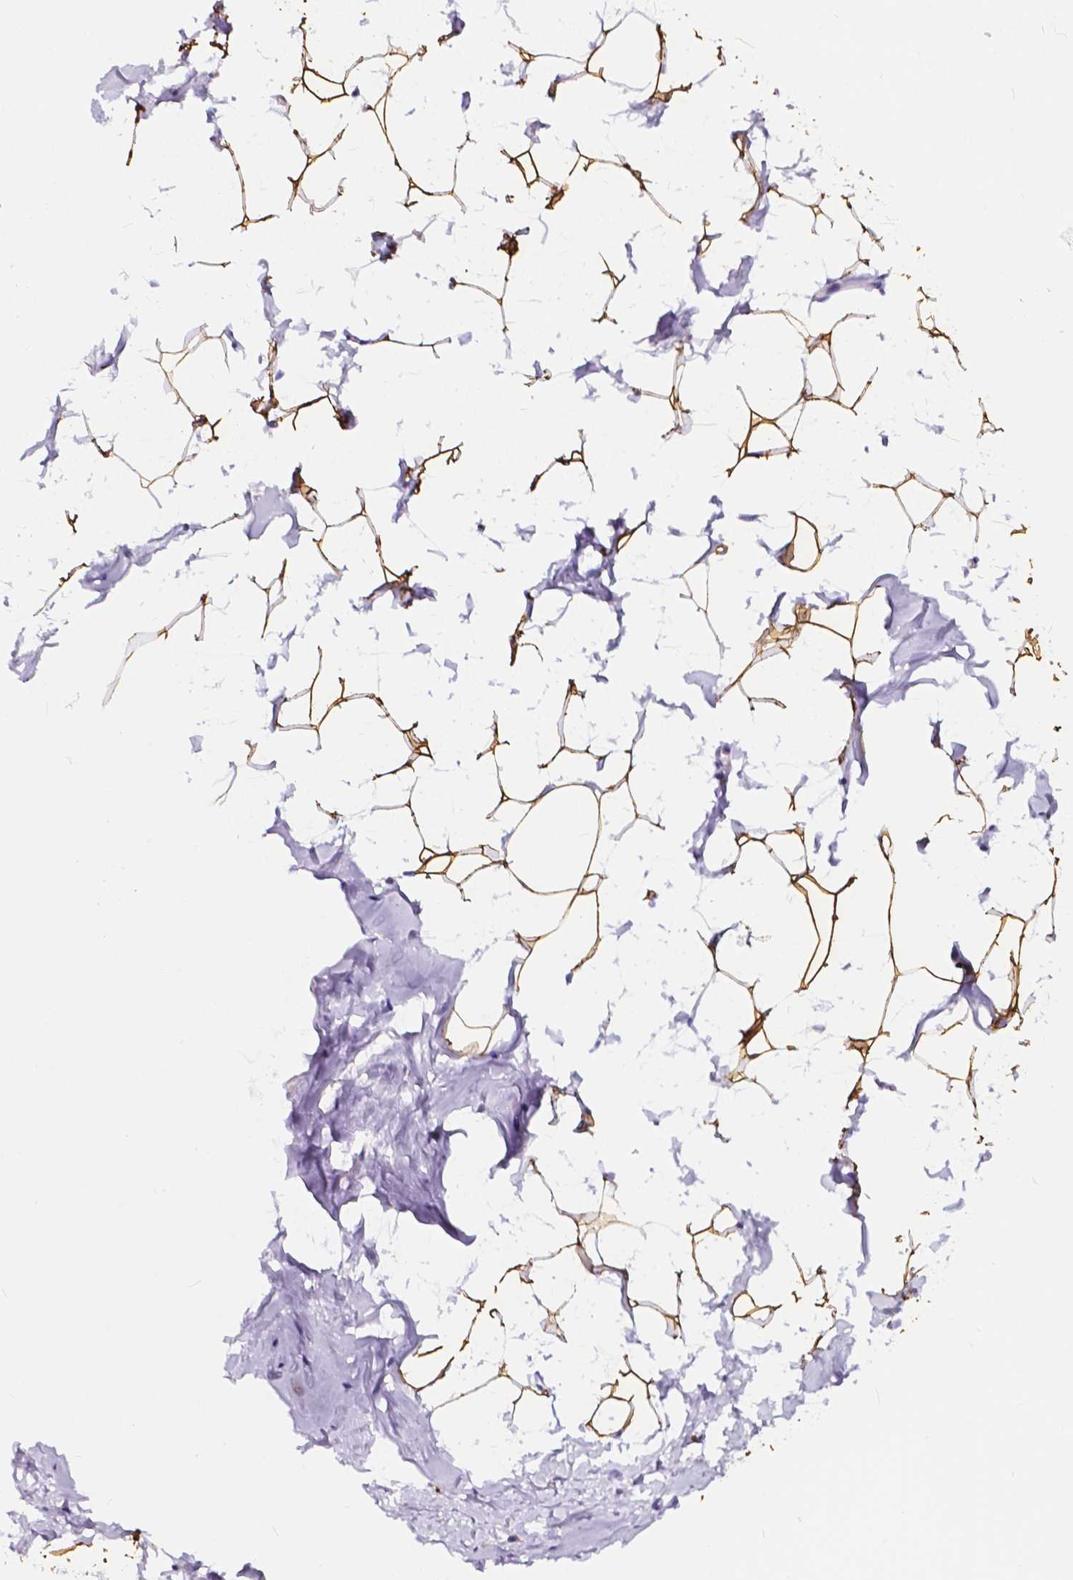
{"staining": {"intensity": "moderate", "quantity": ">75%", "location": "cytoplasmic/membranous"}, "tissue": "breast", "cell_type": "Adipocytes", "image_type": "normal", "snomed": [{"axis": "morphology", "description": "Normal tissue, NOS"}, {"axis": "topography", "description": "Breast"}], "caption": "Protein staining of unremarkable breast reveals moderate cytoplasmic/membranous staining in approximately >75% of adipocytes.", "gene": "CLSTN2", "patient": {"sex": "female", "age": 32}}